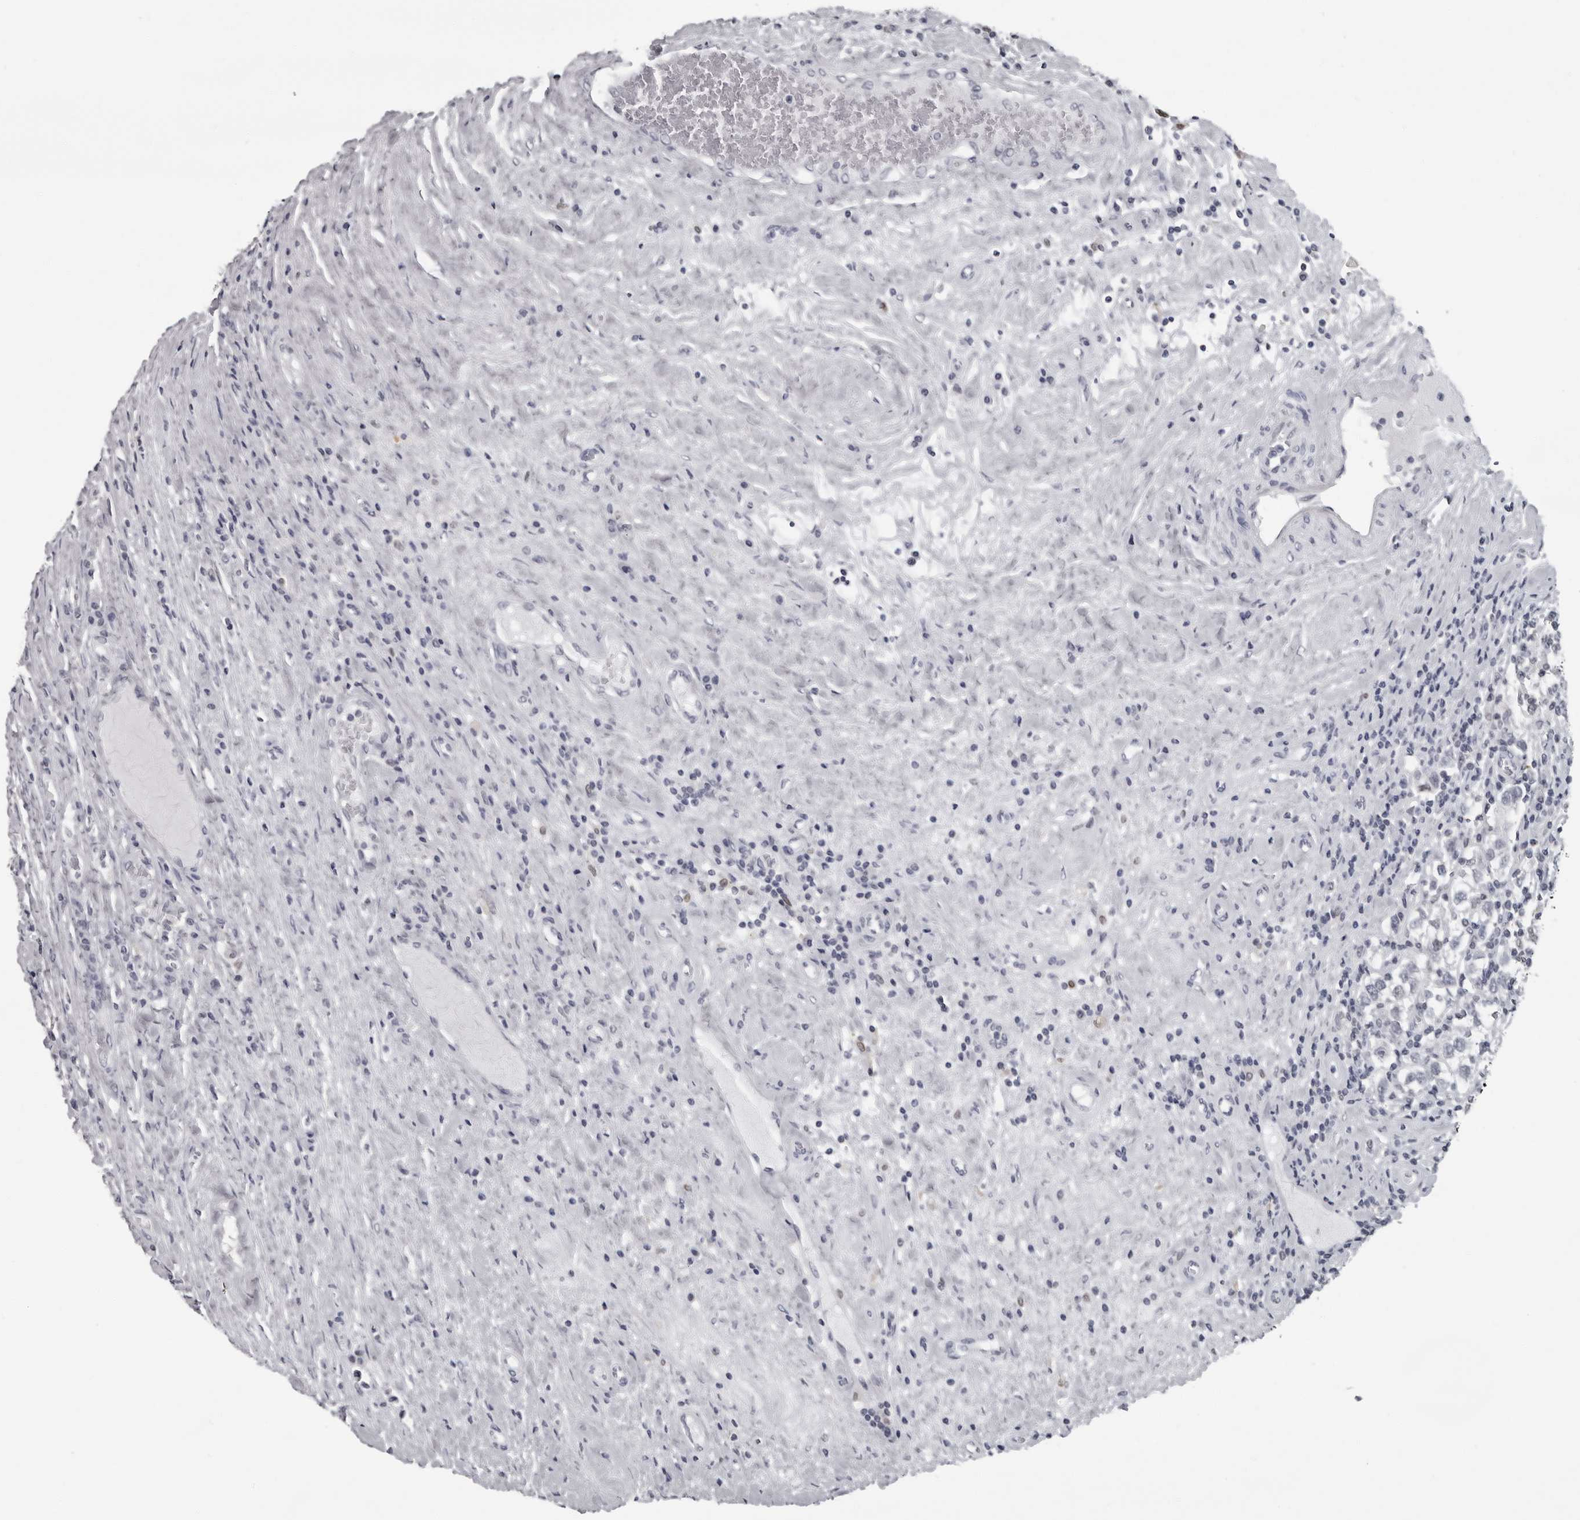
{"staining": {"intensity": "negative", "quantity": "none", "location": "none"}, "tissue": "testis cancer", "cell_type": "Tumor cells", "image_type": "cancer", "snomed": [{"axis": "morphology", "description": "Seminoma, NOS"}, {"axis": "topography", "description": "Testis"}], "caption": "A high-resolution image shows immunohistochemistry staining of testis cancer, which shows no significant expression in tumor cells. (DAB (3,3'-diaminobenzidine) immunohistochemistry (IHC) with hematoxylin counter stain).", "gene": "LZIC", "patient": {"sex": "male", "age": 41}}